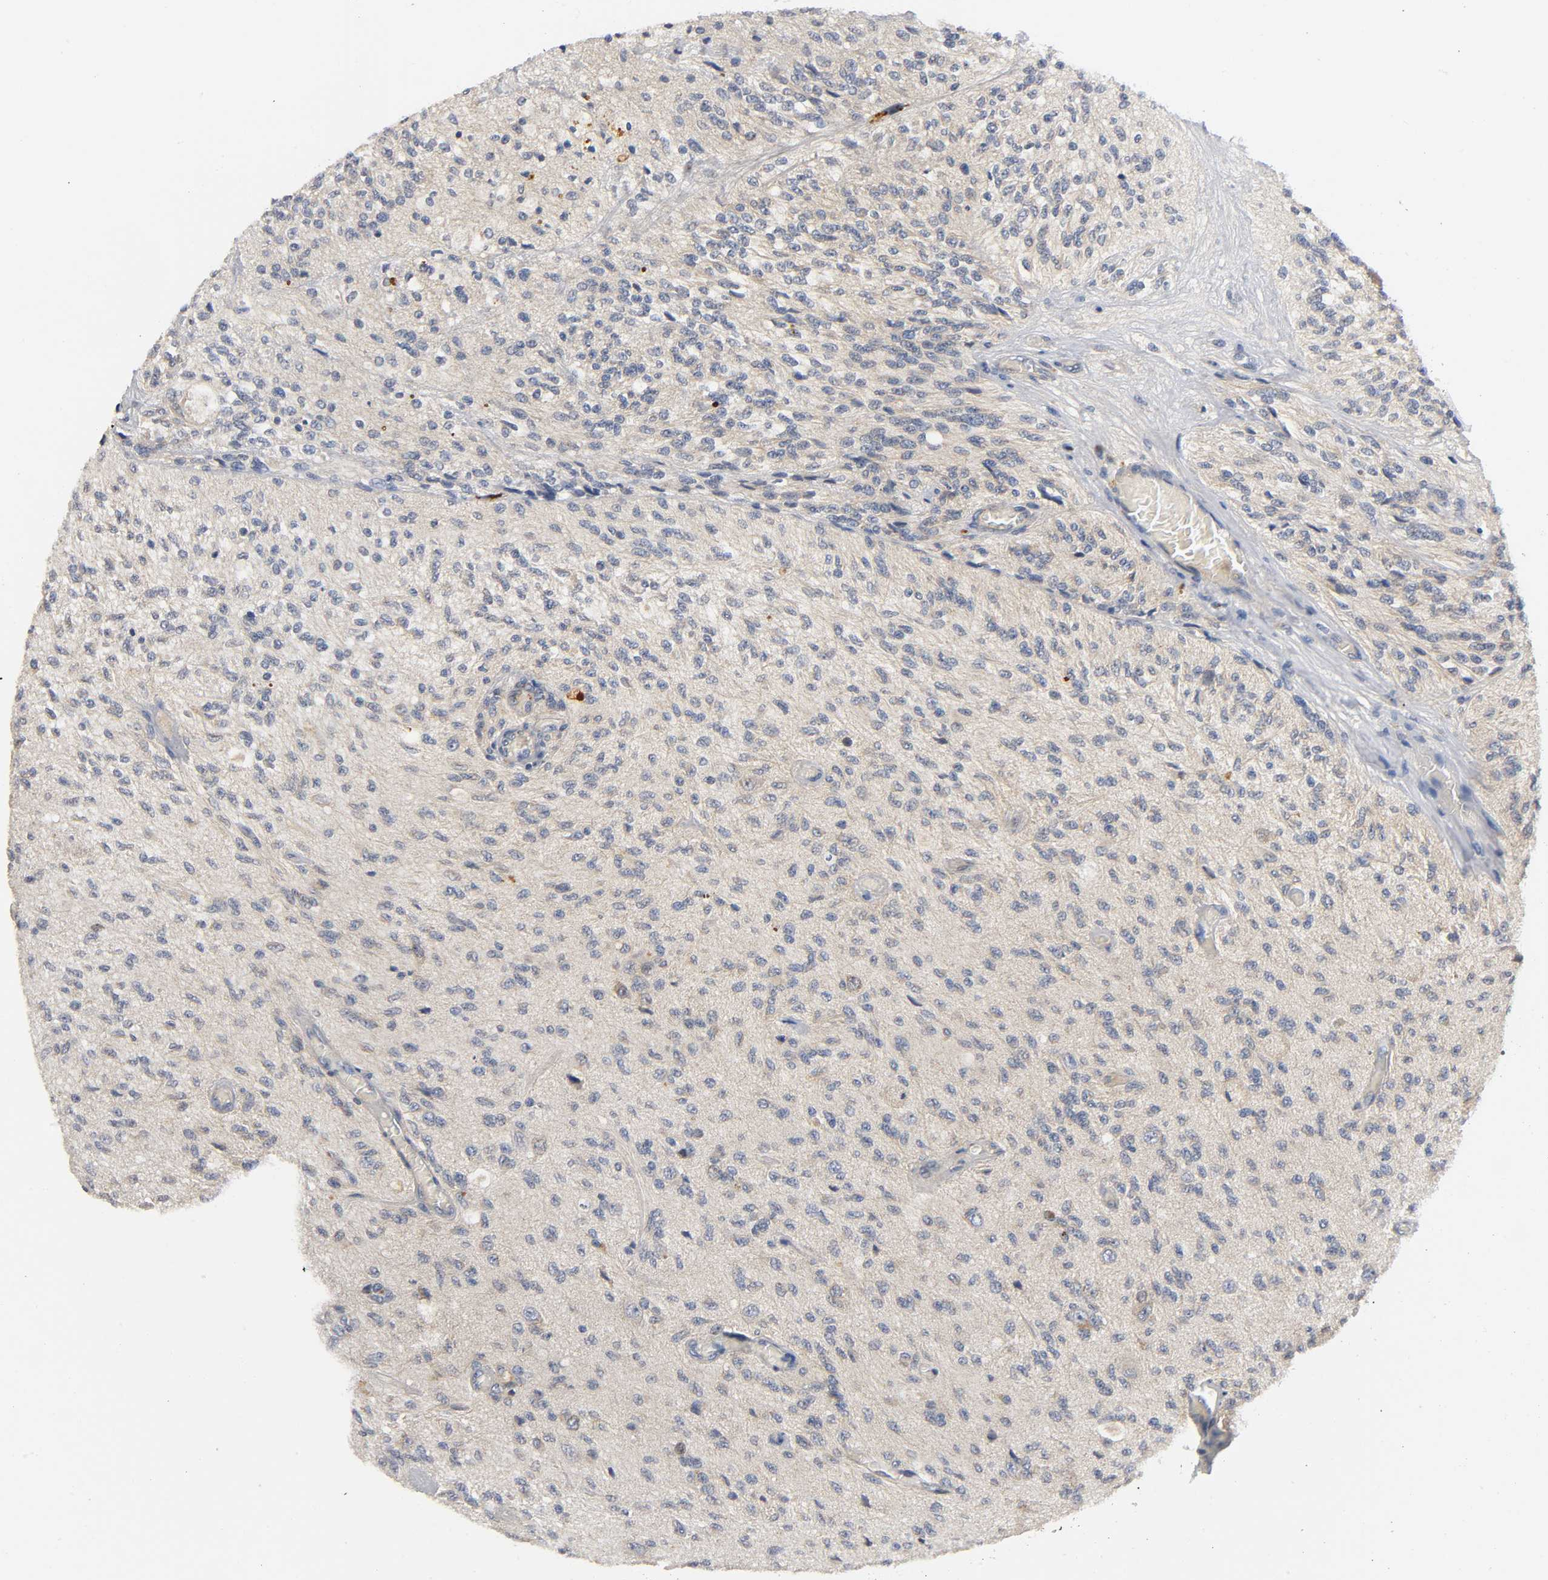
{"staining": {"intensity": "weak", "quantity": "<25%", "location": "cytoplasmic/membranous"}, "tissue": "glioma", "cell_type": "Tumor cells", "image_type": "cancer", "snomed": [{"axis": "morphology", "description": "Normal tissue, NOS"}, {"axis": "morphology", "description": "Glioma, malignant, High grade"}, {"axis": "topography", "description": "Cerebral cortex"}], "caption": "Tumor cells show no significant protein positivity in glioma.", "gene": "HDAC6", "patient": {"sex": "male", "age": 77}}